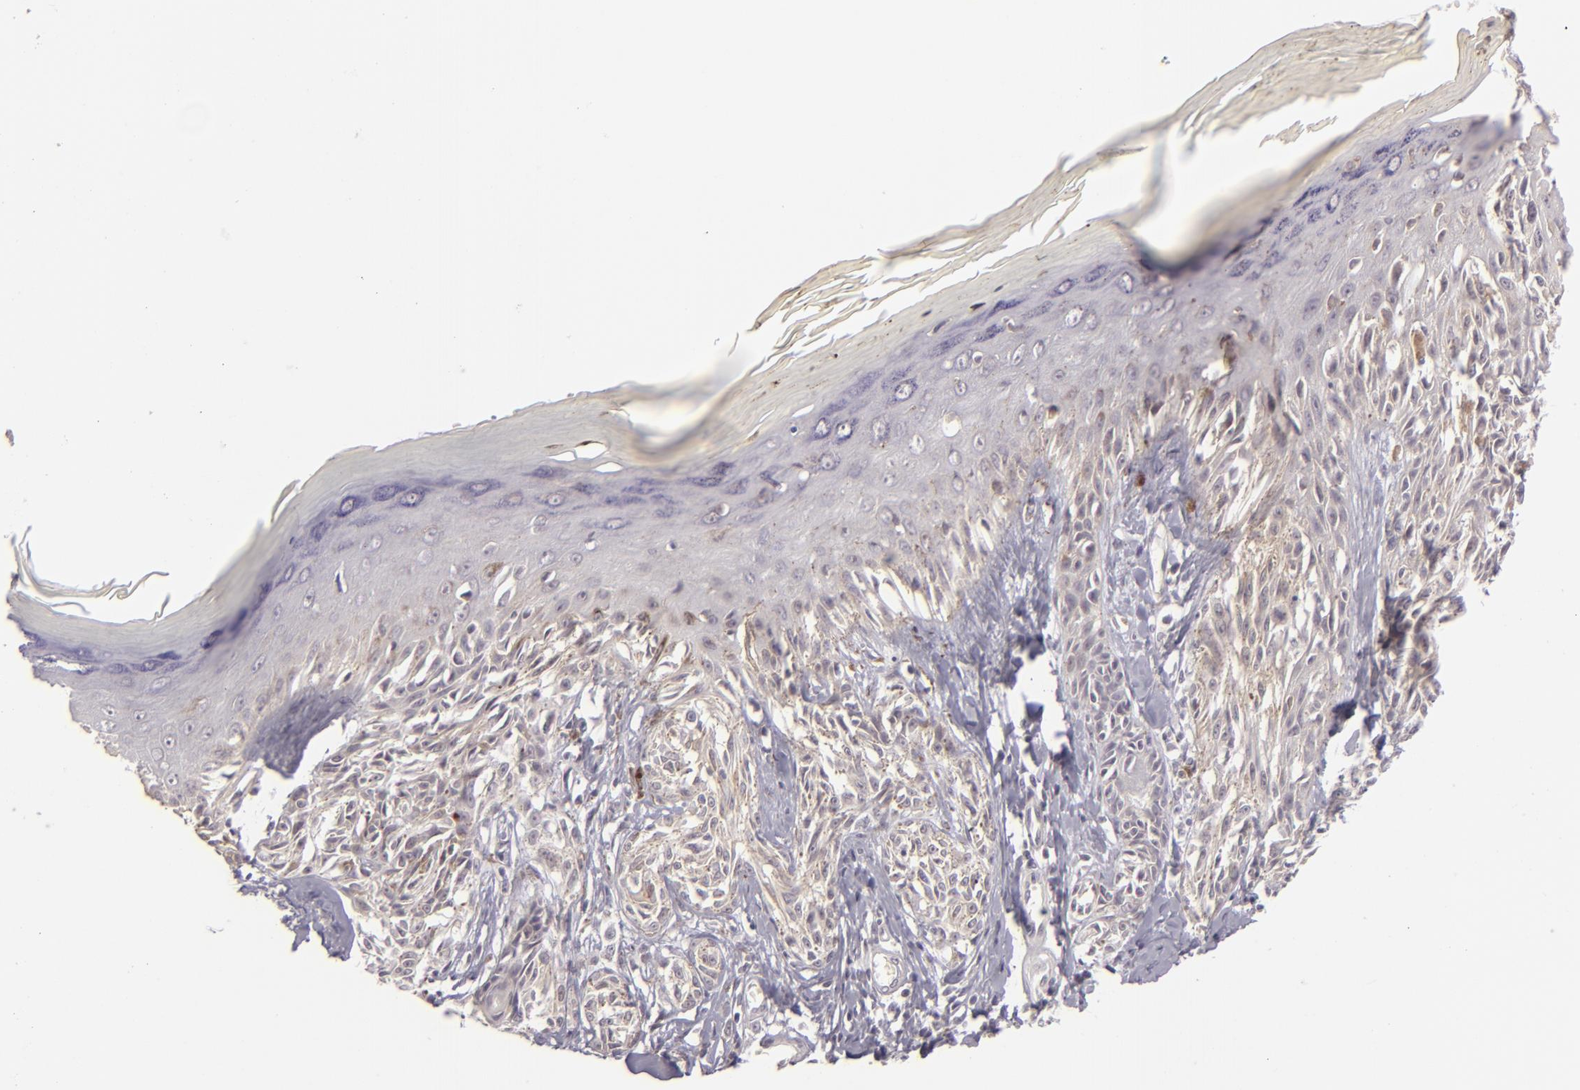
{"staining": {"intensity": "negative", "quantity": "none", "location": "none"}, "tissue": "melanoma", "cell_type": "Tumor cells", "image_type": "cancer", "snomed": [{"axis": "morphology", "description": "Malignant melanoma, NOS"}, {"axis": "topography", "description": "Skin"}], "caption": "High magnification brightfield microscopy of melanoma stained with DAB (3,3'-diaminobenzidine) (brown) and counterstained with hematoxylin (blue): tumor cells show no significant expression. (Brightfield microscopy of DAB (3,3'-diaminobenzidine) immunohistochemistry at high magnification).", "gene": "DLG3", "patient": {"sex": "female", "age": 77}}